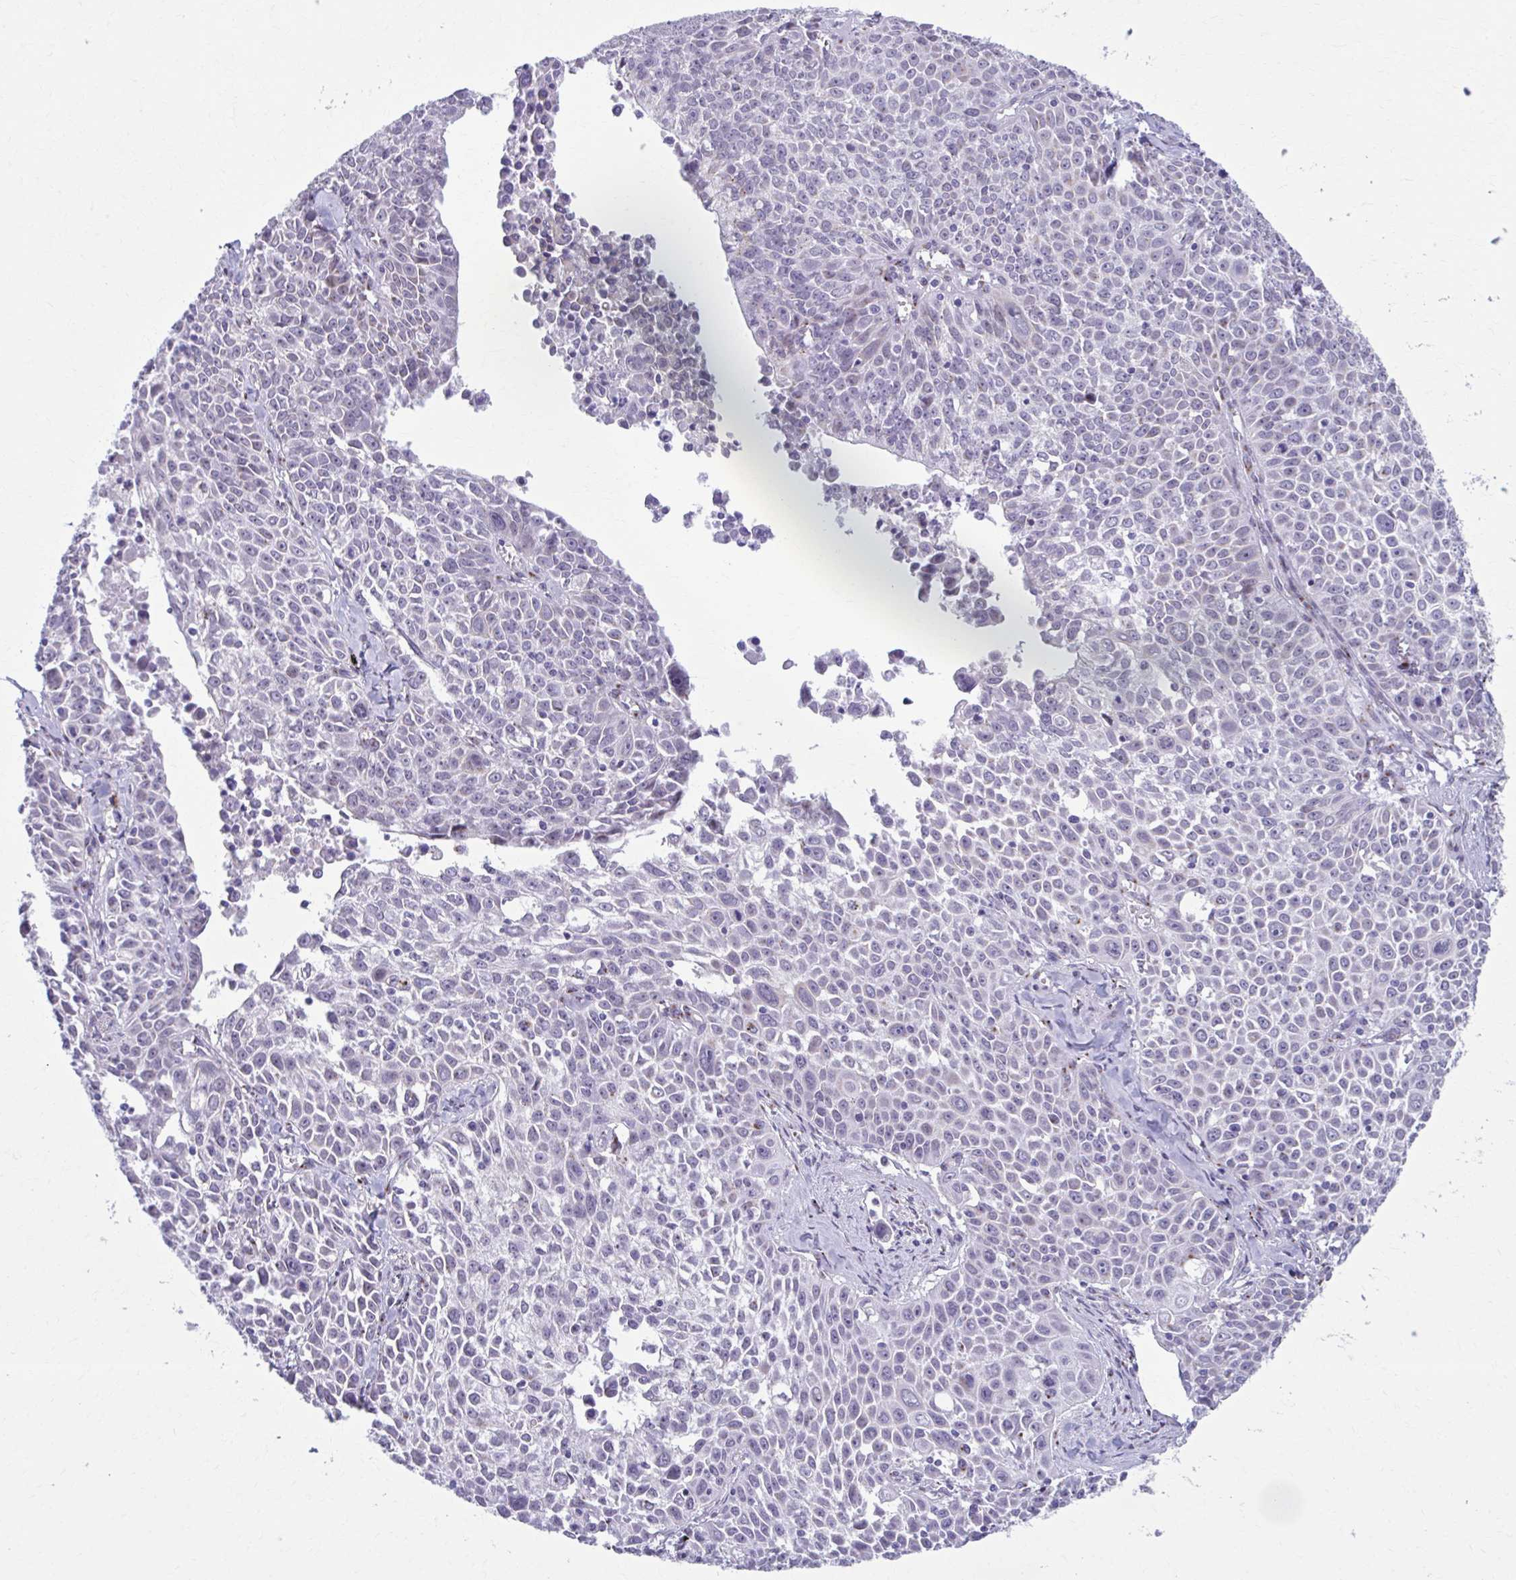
{"staining": {"intensity": "weak", "quantity": "<25%", "location": "cytoplasmic/membranous"}, "tissue": "lung cancer", "cell_type": "Tumor cells", "image_type": "cancer", "snomed": [{"axis": "morphology", "description": "Squamous cell carcinoma, NOS"}, {"axis": "morphology", "description": "Squamous cell carcinoma, metastatic, NOS"}, {"axis": "topography", "description": "Lymph node"}, {"axis": "topography", "description": "Lung"}], "caption": "Immunohistochemistry histopathology image of human lung squamous cell carcinoma stained for a protein (brown), which displays no staining in tumor cells. (Stains: DAB (3,3'-diaminobenzidine) immunohistochemistry (IHC) with hematoxylin counter stain, Microscopy: brightfield microscopy at high magnification).", "gene": "ZNF682", "patient": {"sex": "female", "age": 62}}